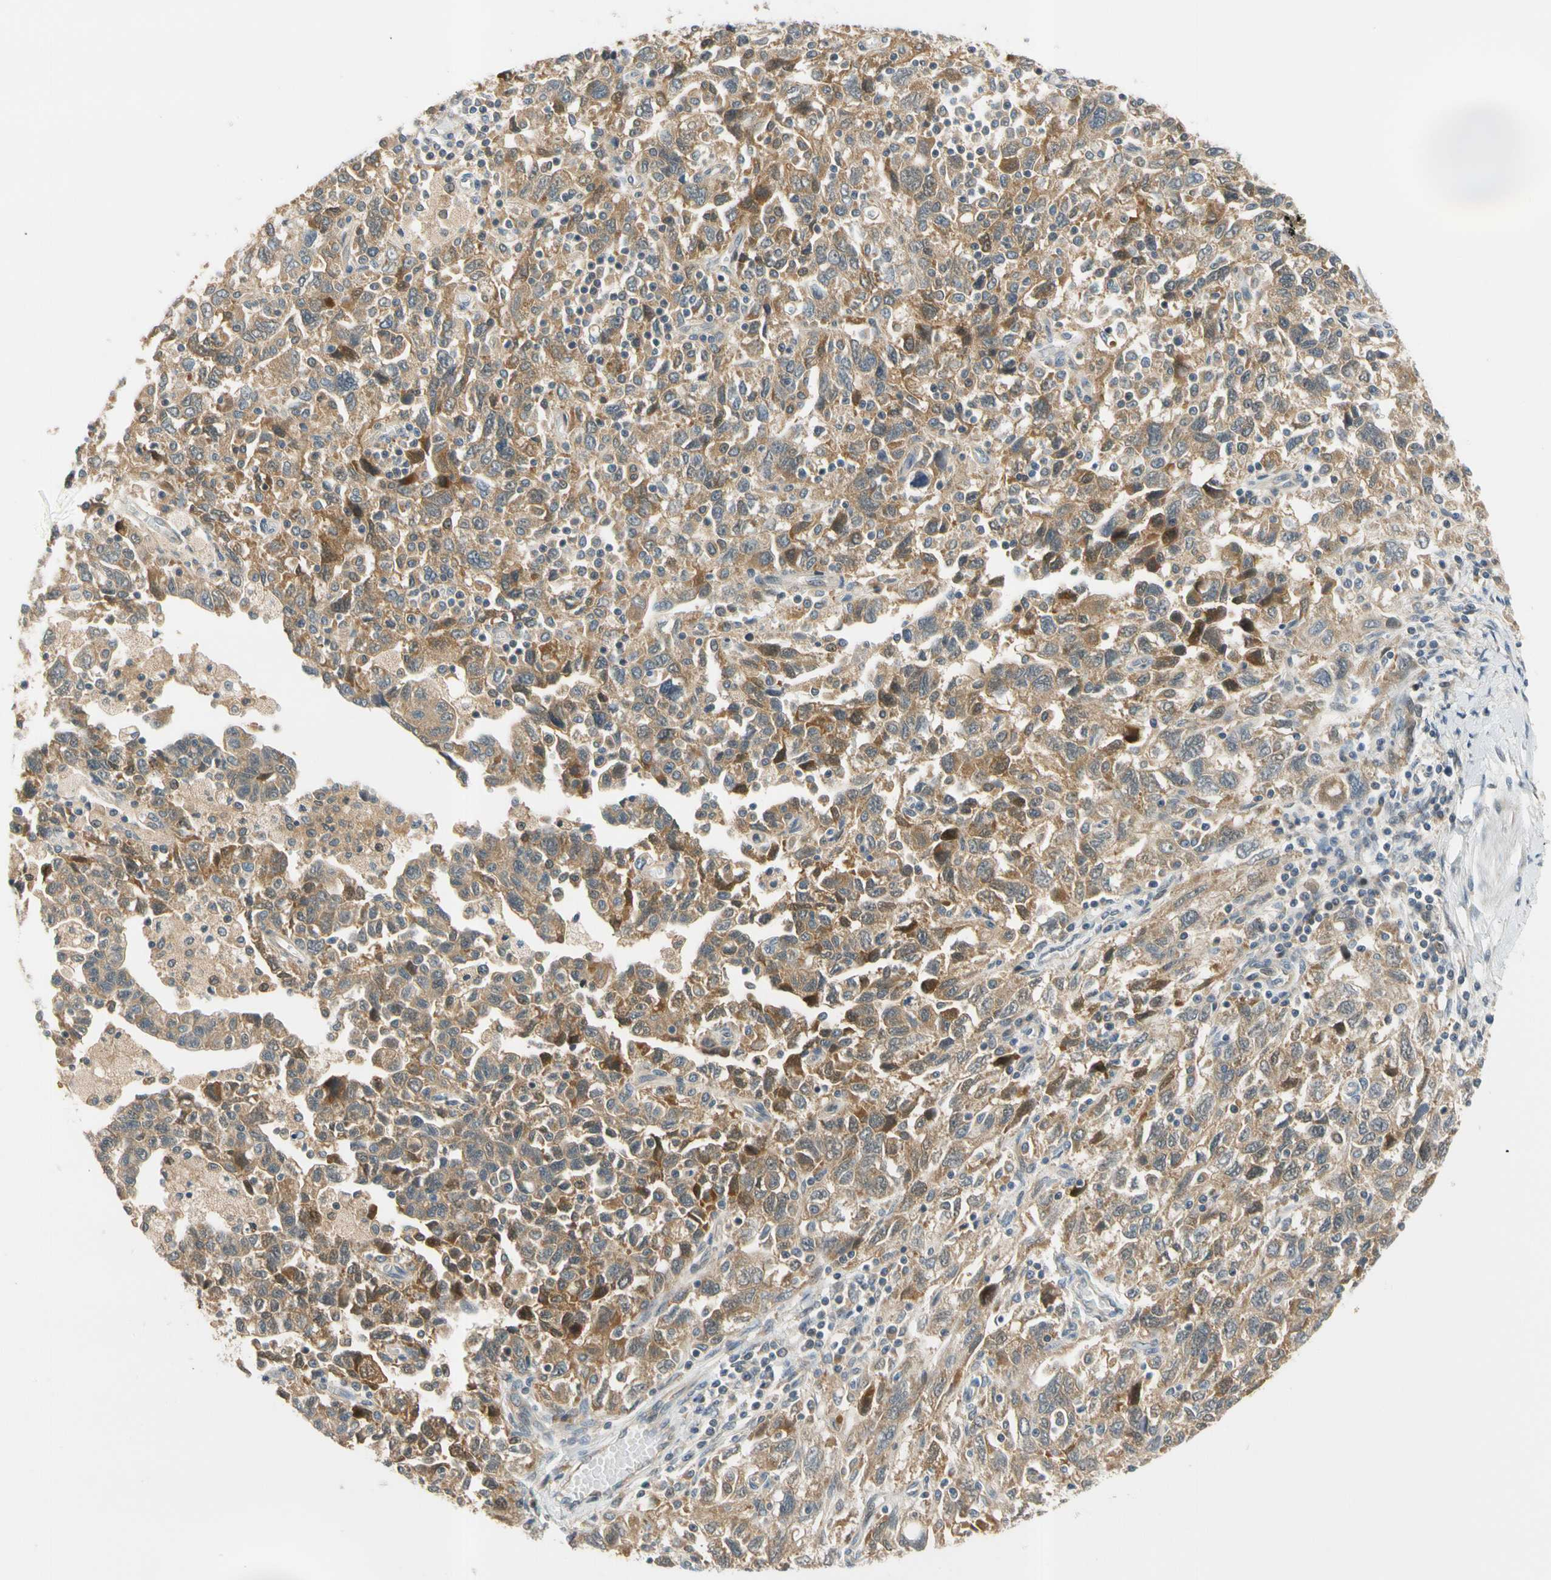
{"staining": {"intensity": "moderate", "quantity": ">75%", "location": "cytoplasmic/membranous"}, "tissue": "ovarian cancer", "cell_type": "Tumor cells", "image_type": "cancer", "snomed": [{"axis": "morphology", "description": "Carcinoma, NOS"}, {"axis": "morphology", "description": "Cystadenocarcinoma, serous, NOS"}, {"axis": "topography", "description": "Ovary"}], "caption": "Moderate cytoplasmic/membranous staining is identified in about >75% of tumor cells in ovarian serous cystadenocarcinoma.", "gene": "GATD1", "patient": {"sex": "female", "age": 69}}